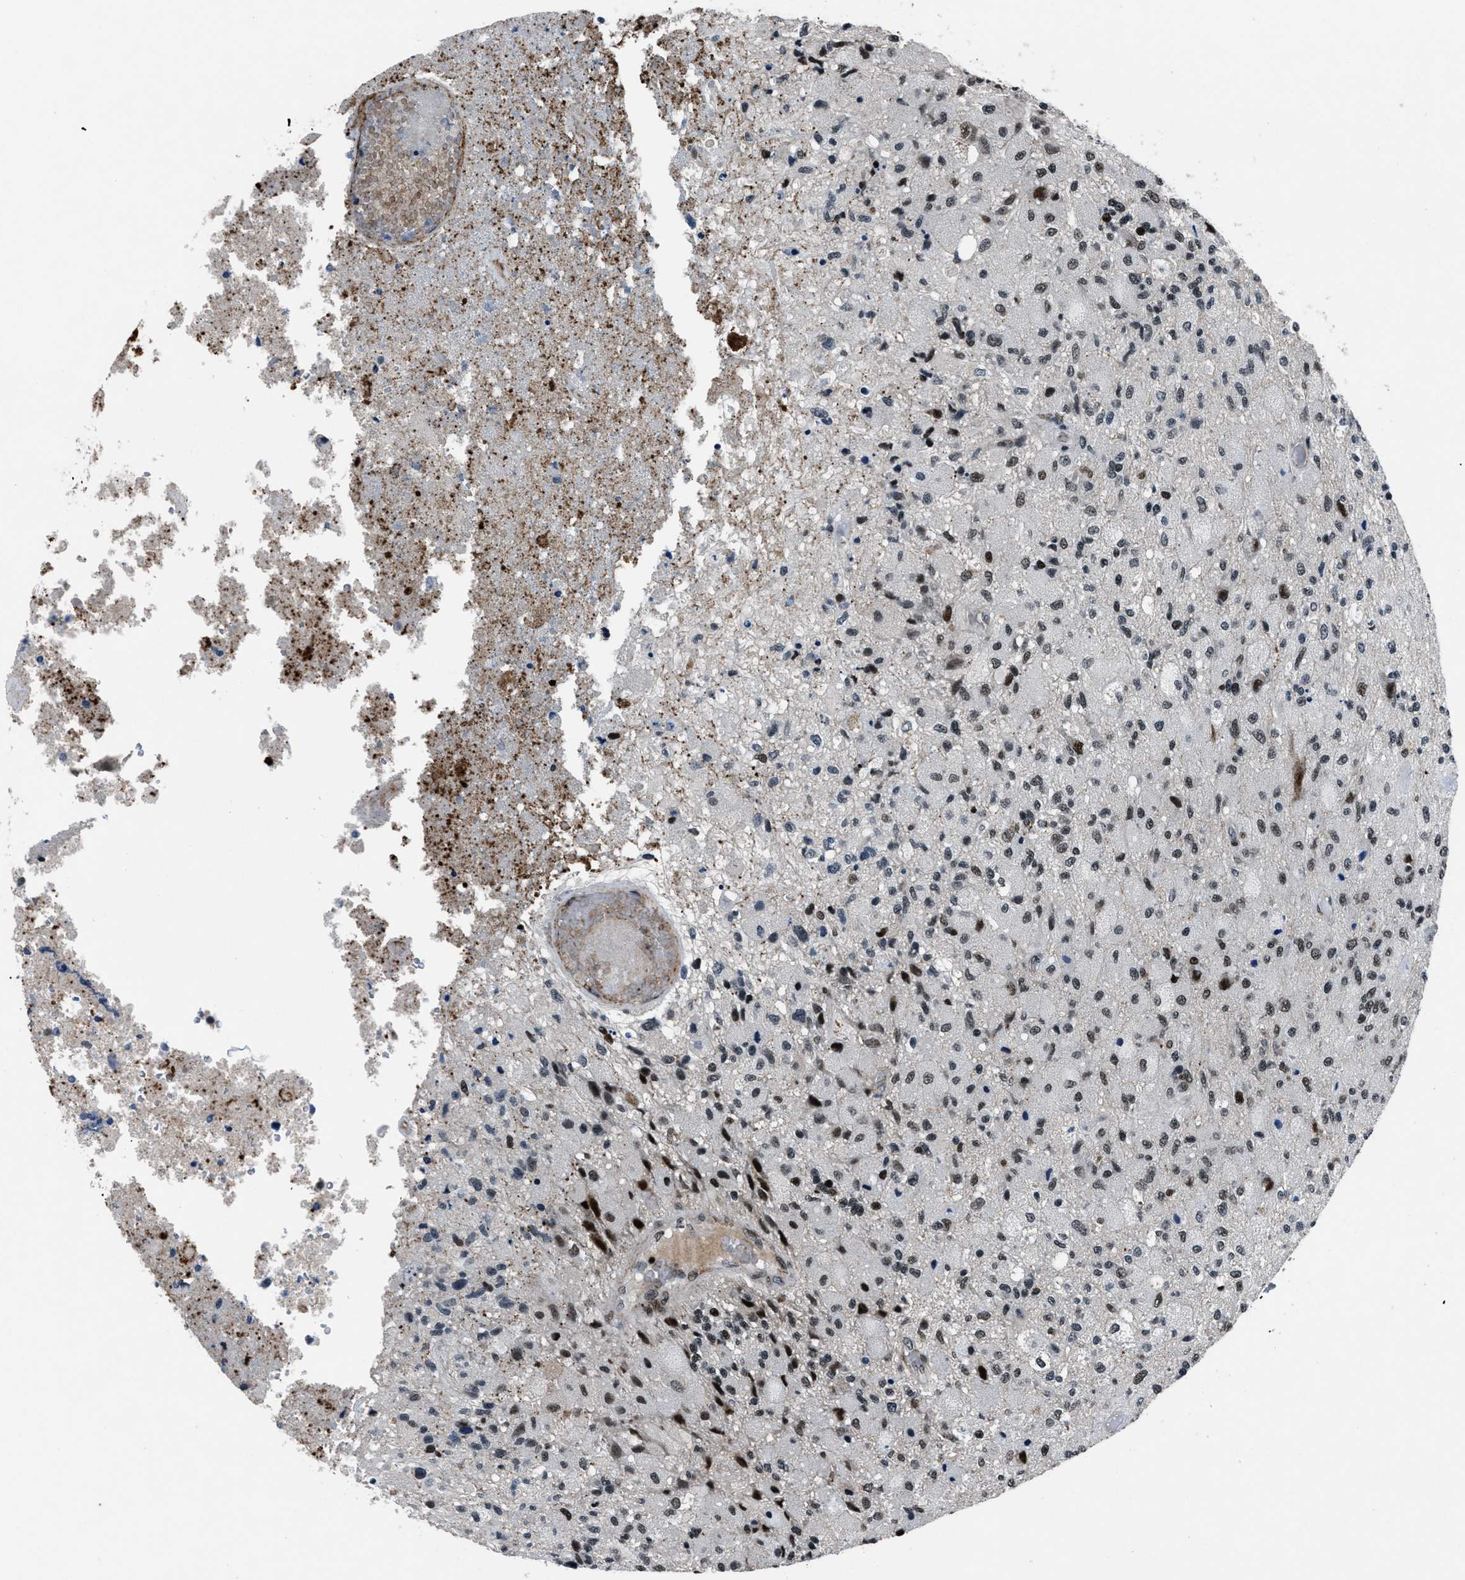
{"staining": {"intensity": "strong", "quantity": ">75%", "location": "nuclear"}, "tissue": "glioma", "cell_type": "Tumor cells", "image_type": "cancer", "snomed": [{"axis": "morphology", "description": "Normal tissue, NOS"}, {"axis": "morphology", "description": "Glioma, malignant, High grade"}, {"axis": "topography", "description": "Cerebral cortex"}], "caption": "Protein analysis of glioma tissue reveals strong nuclear positivity in approximately >75% of tumor cells. (brown staining indicates protein expression, while blue staining denotes nuclei).", "gene": "SMARCB1", "patient": {"sex": "male", "age": 77}}